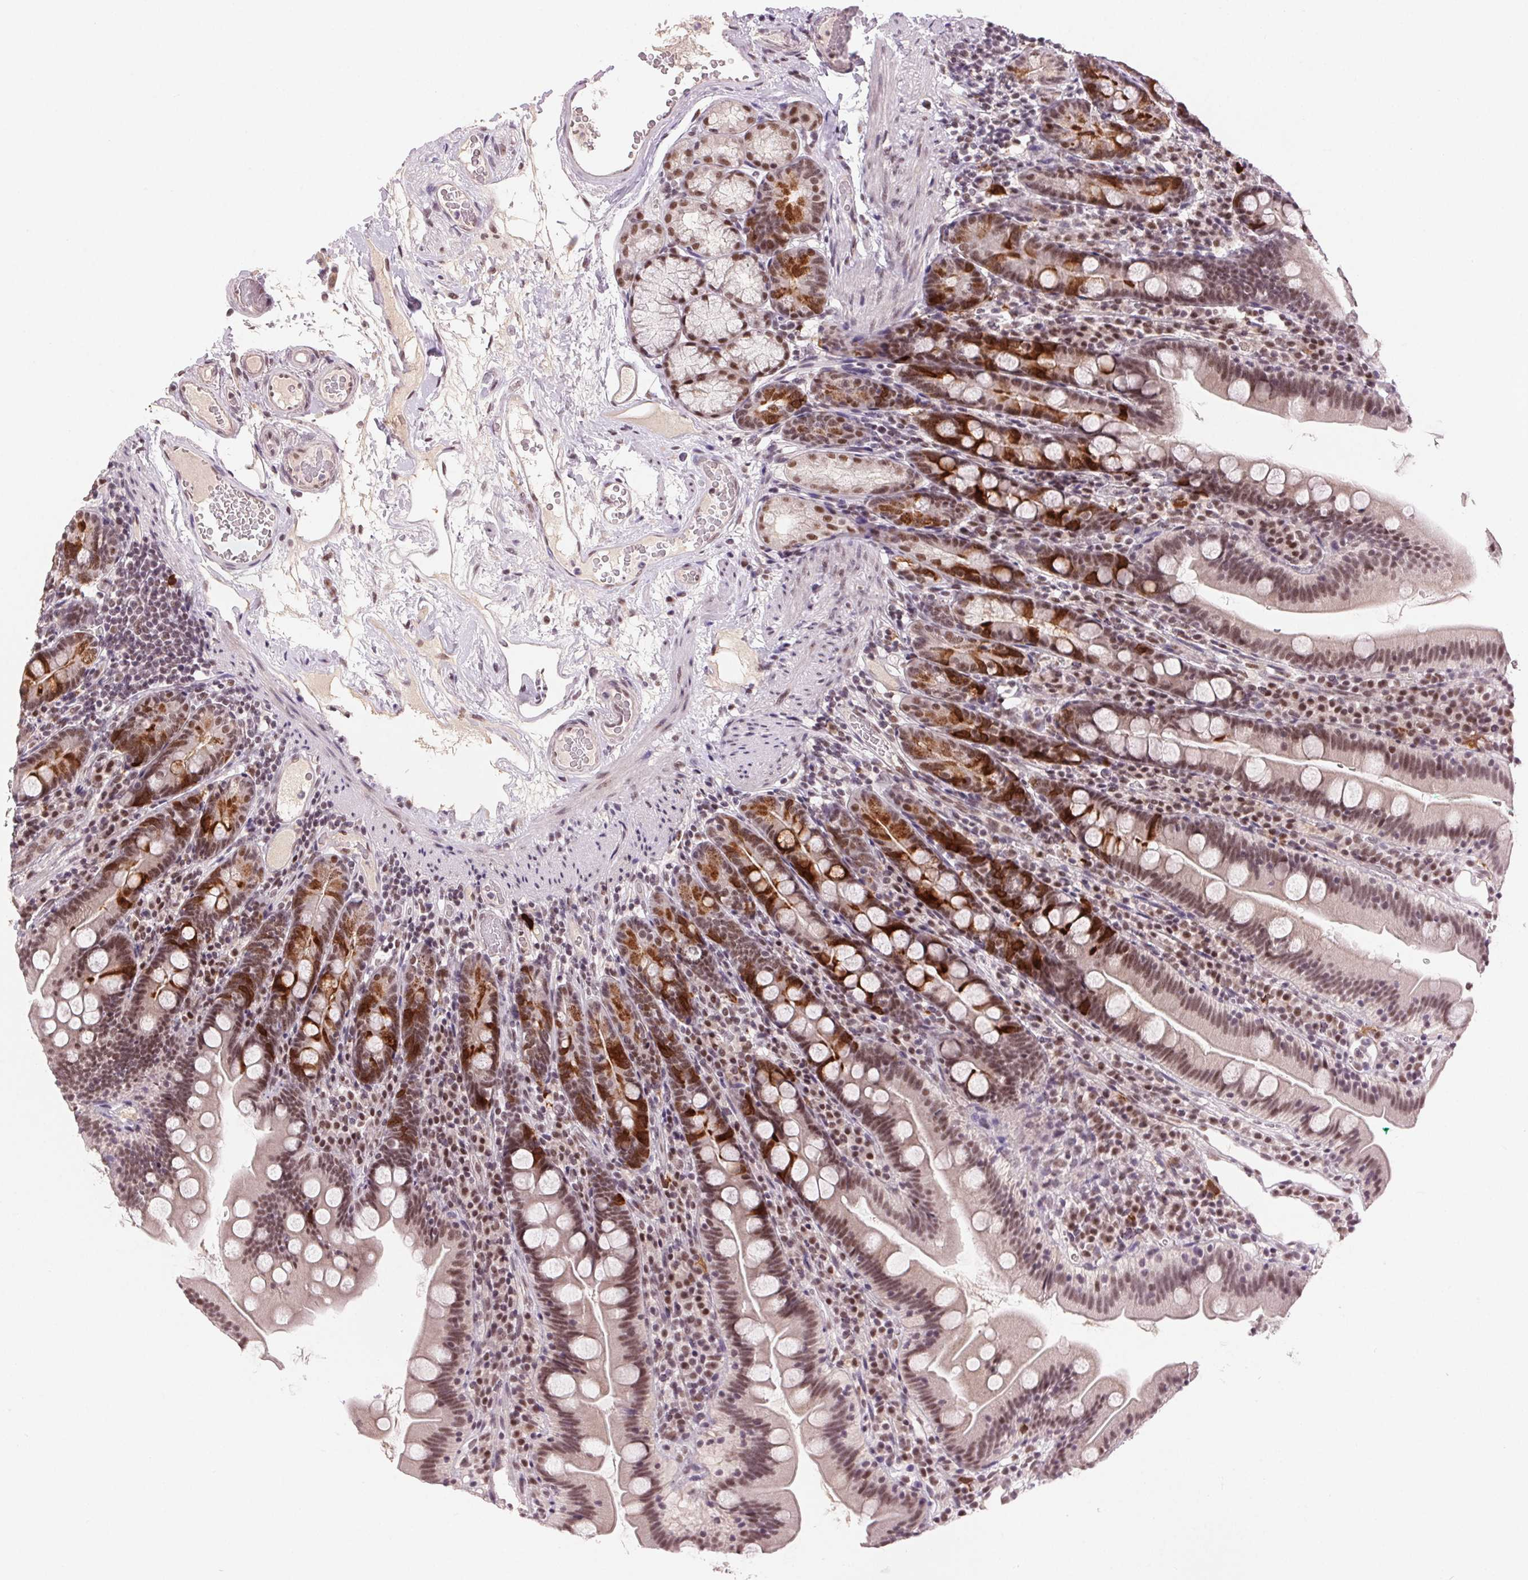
{"staining": {"intensity": "strong", "quantity": "25%-75%", "location": "cytoplasmic/membranous,nuclear"}, "tissue": "duodenum", "cell_type": "Glandular cells", "image_type": "normal", "snomed": [{"axis": "morphology", "description": "Normal tissue, NOS"}, {"axis": "topography", "description": "Duodenum"}], "caption": "IHC of unremarkable duodenum reveals high levels of strong cytoplasmic/membranous,nuclear positivity in about 25%-75% of glandular cells.", "gene": "CD2BP2", "patient": {"sex": "female", "age": 67}}